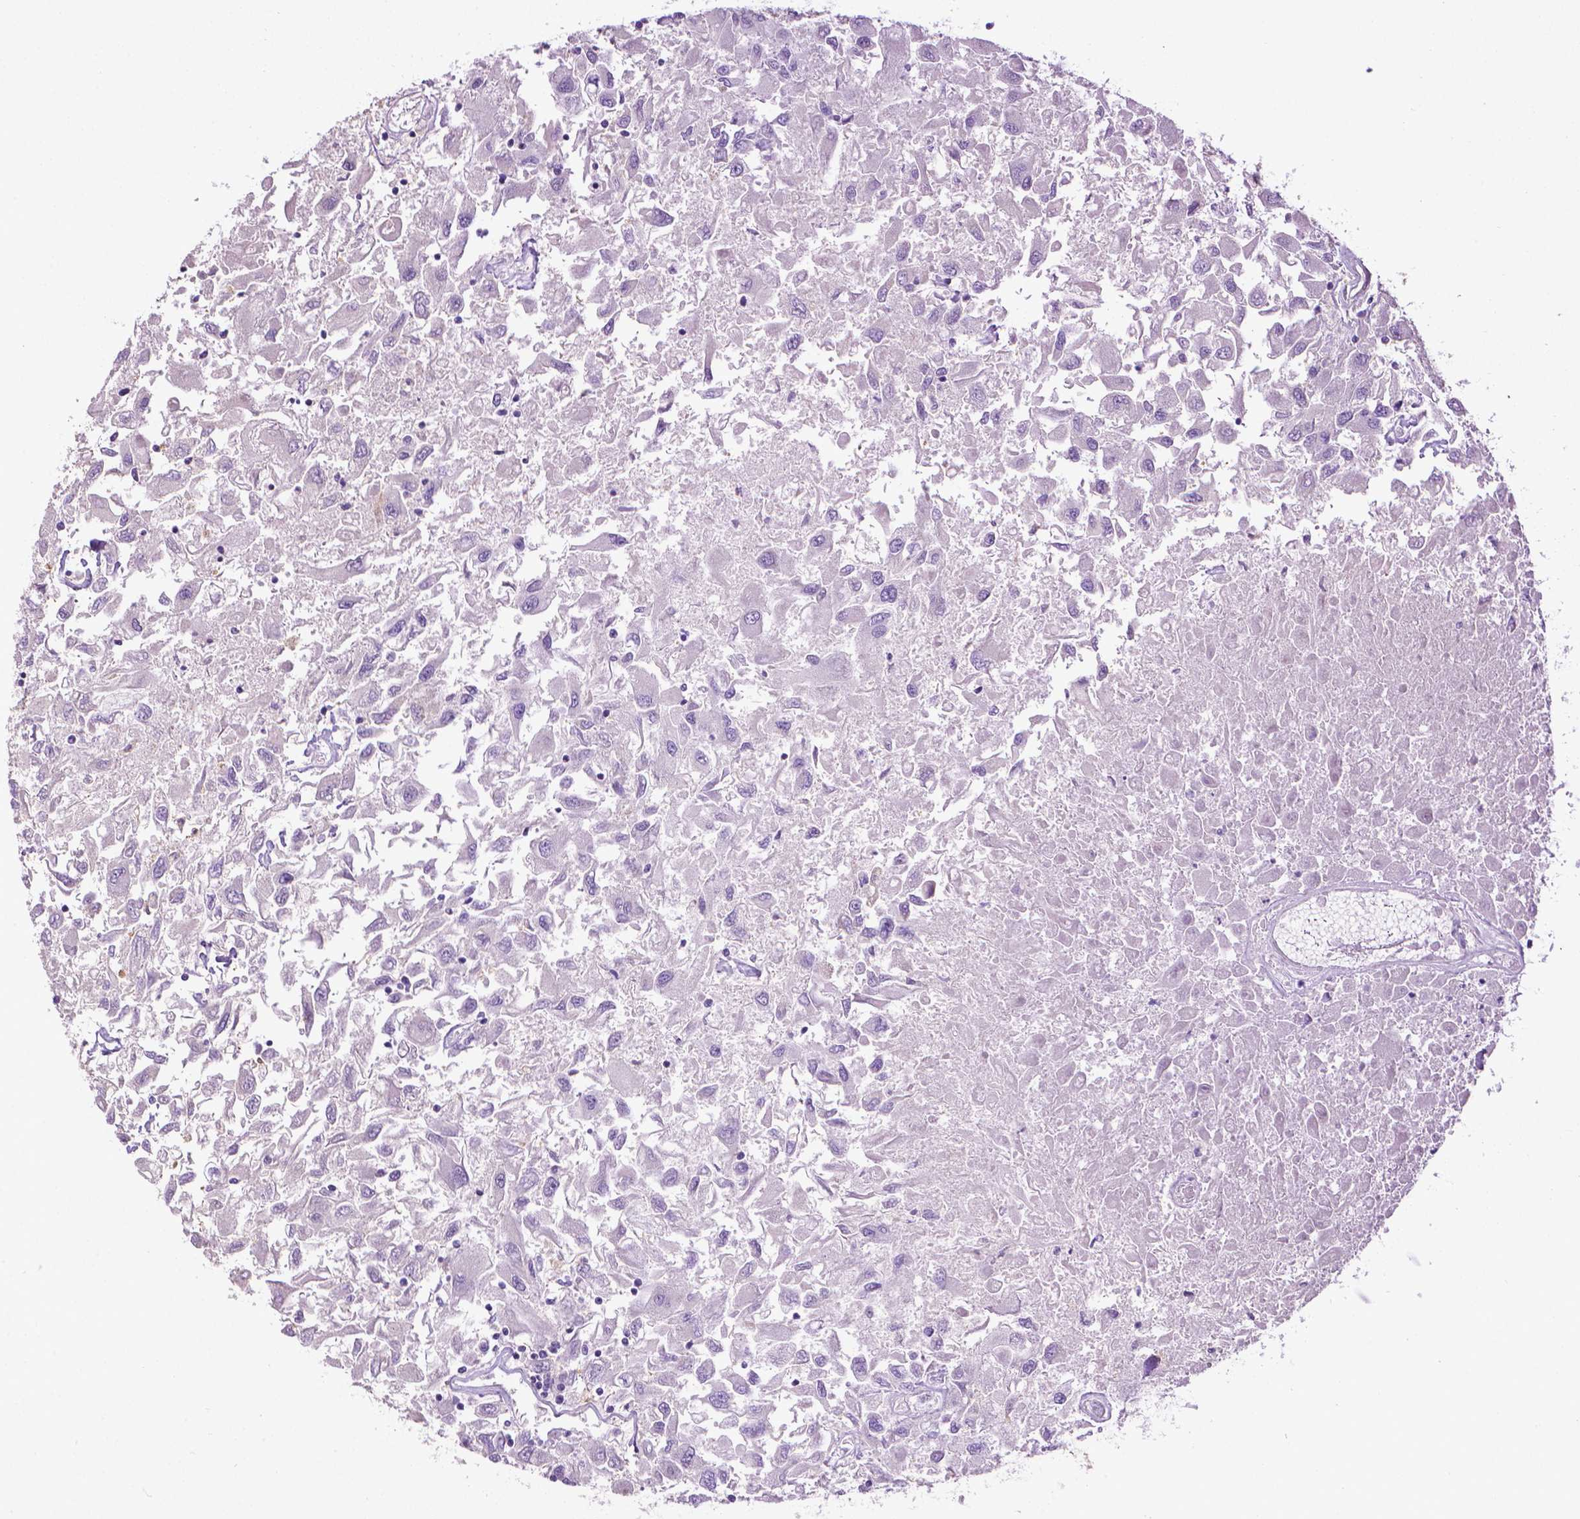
{"staining": {"intensity": "negative", "quantity": "none", "location": "none"}, "tissue": "renal cancer", "cell_type": "Tumor cells", "image_type": "cancer", "snomed": [{"axis": "morphology", "description": "Adenocarcinoma, NOS"}, {"axis": "topography", "description": "Kidney"}], "caption": "This is an immunohistochemistry (IHC) micrograph of human renal cancer (adenocarcinoma). There is no positivity in tumor cells.", "gene": "AQP10", "patient": {"sex": "female", "age": 76}}